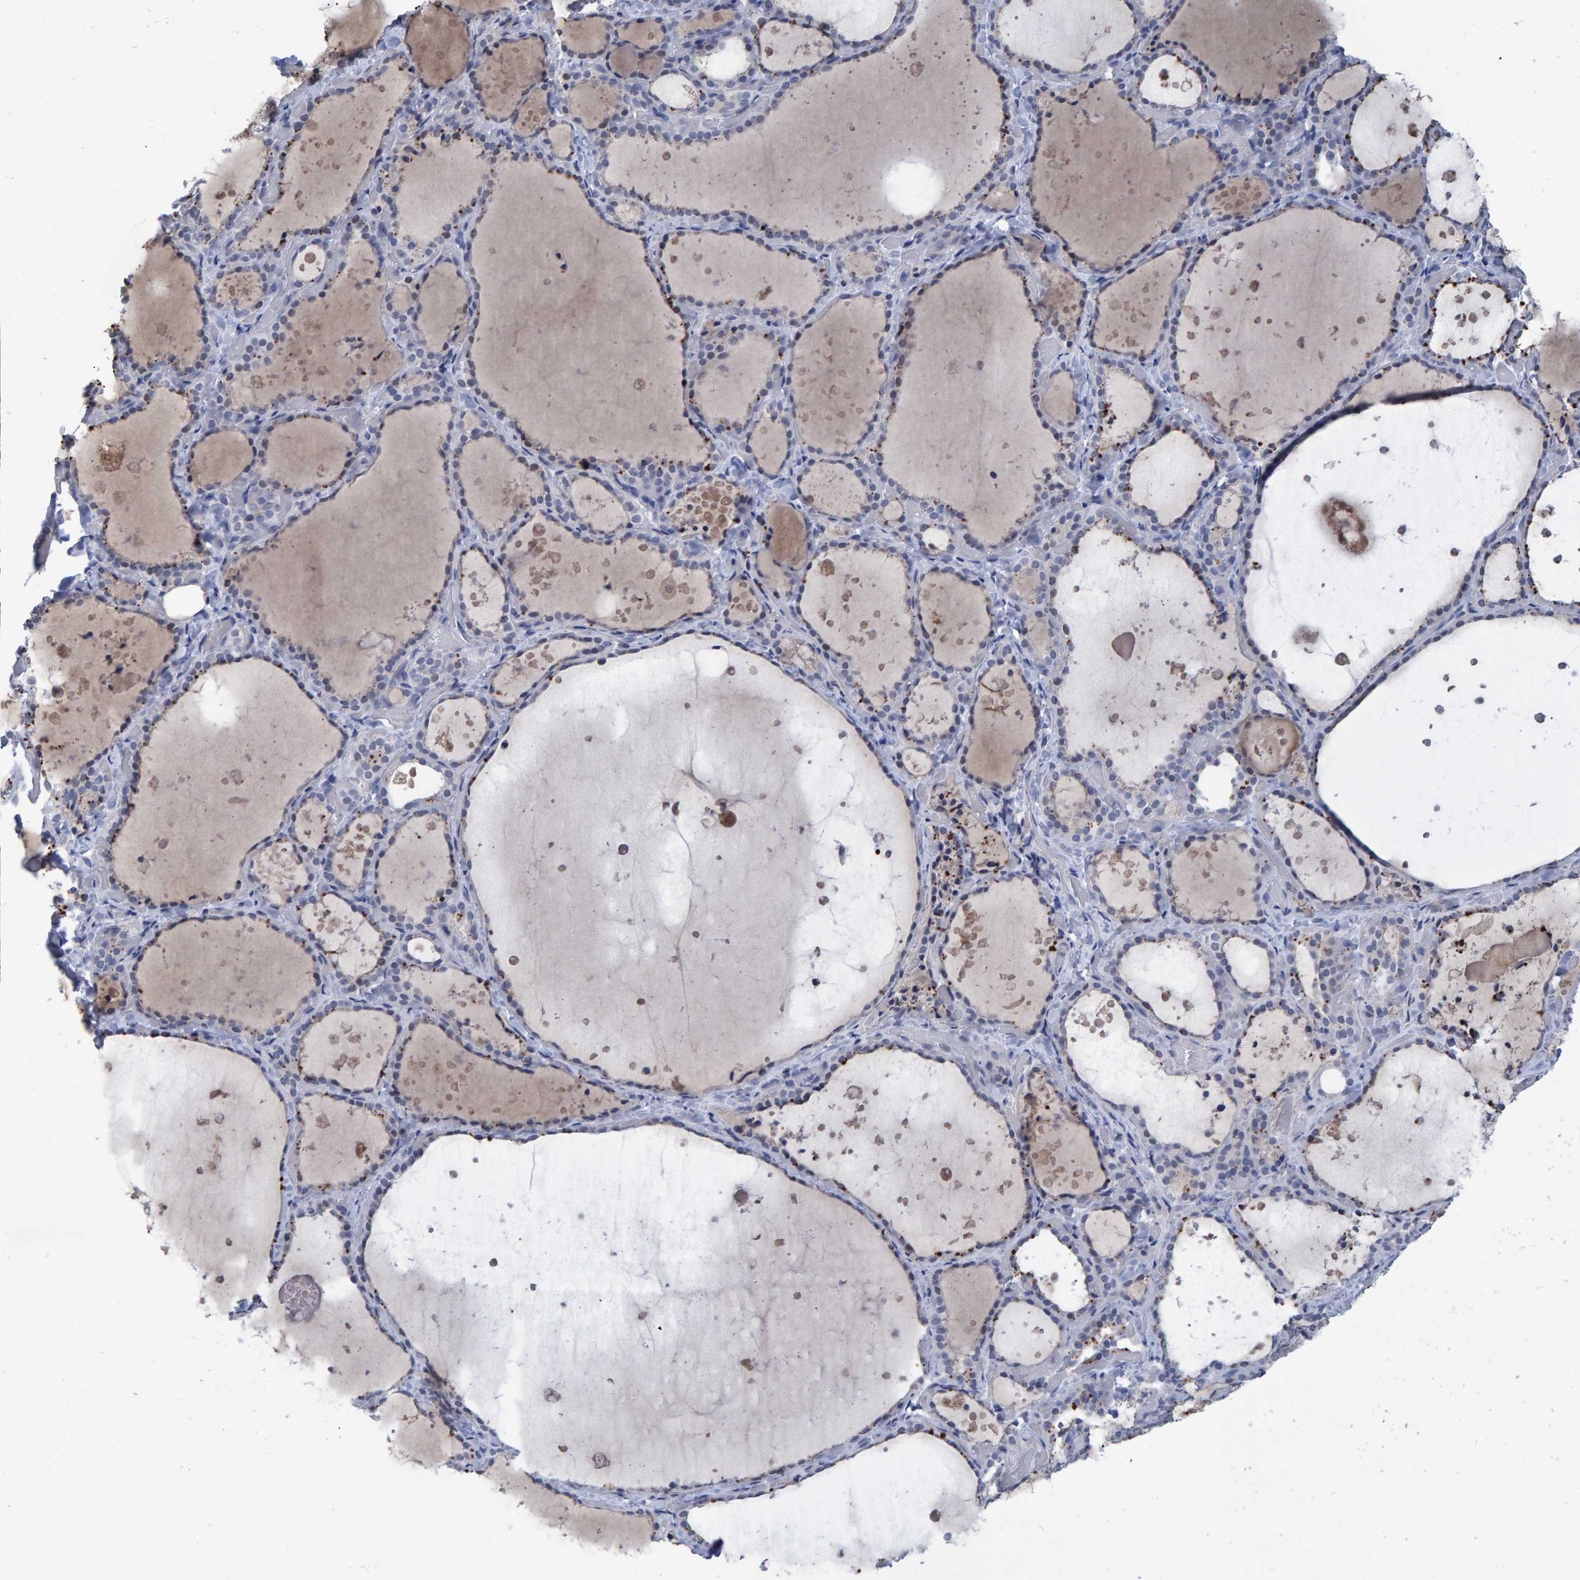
{"staining": {"intensity": "weak", "quantity": "<25%", "location": "cytoplasmic/membranous"}, "tissue": "thyroid gland", "cell_type": "Glandular cells", "image_type": "normal", "snomed": [{"axis": "morphology", "description": "Normal tissue, NOS"}, {"axis": "topography", "description": "Thyroid gland"}], "caption": "IHC image of benign human thyroid gland stained for a protein (brown), which displays no staining in glandular cells.", "gene": "PROCA1", "patient": {"sex": "female", "age": 44}}